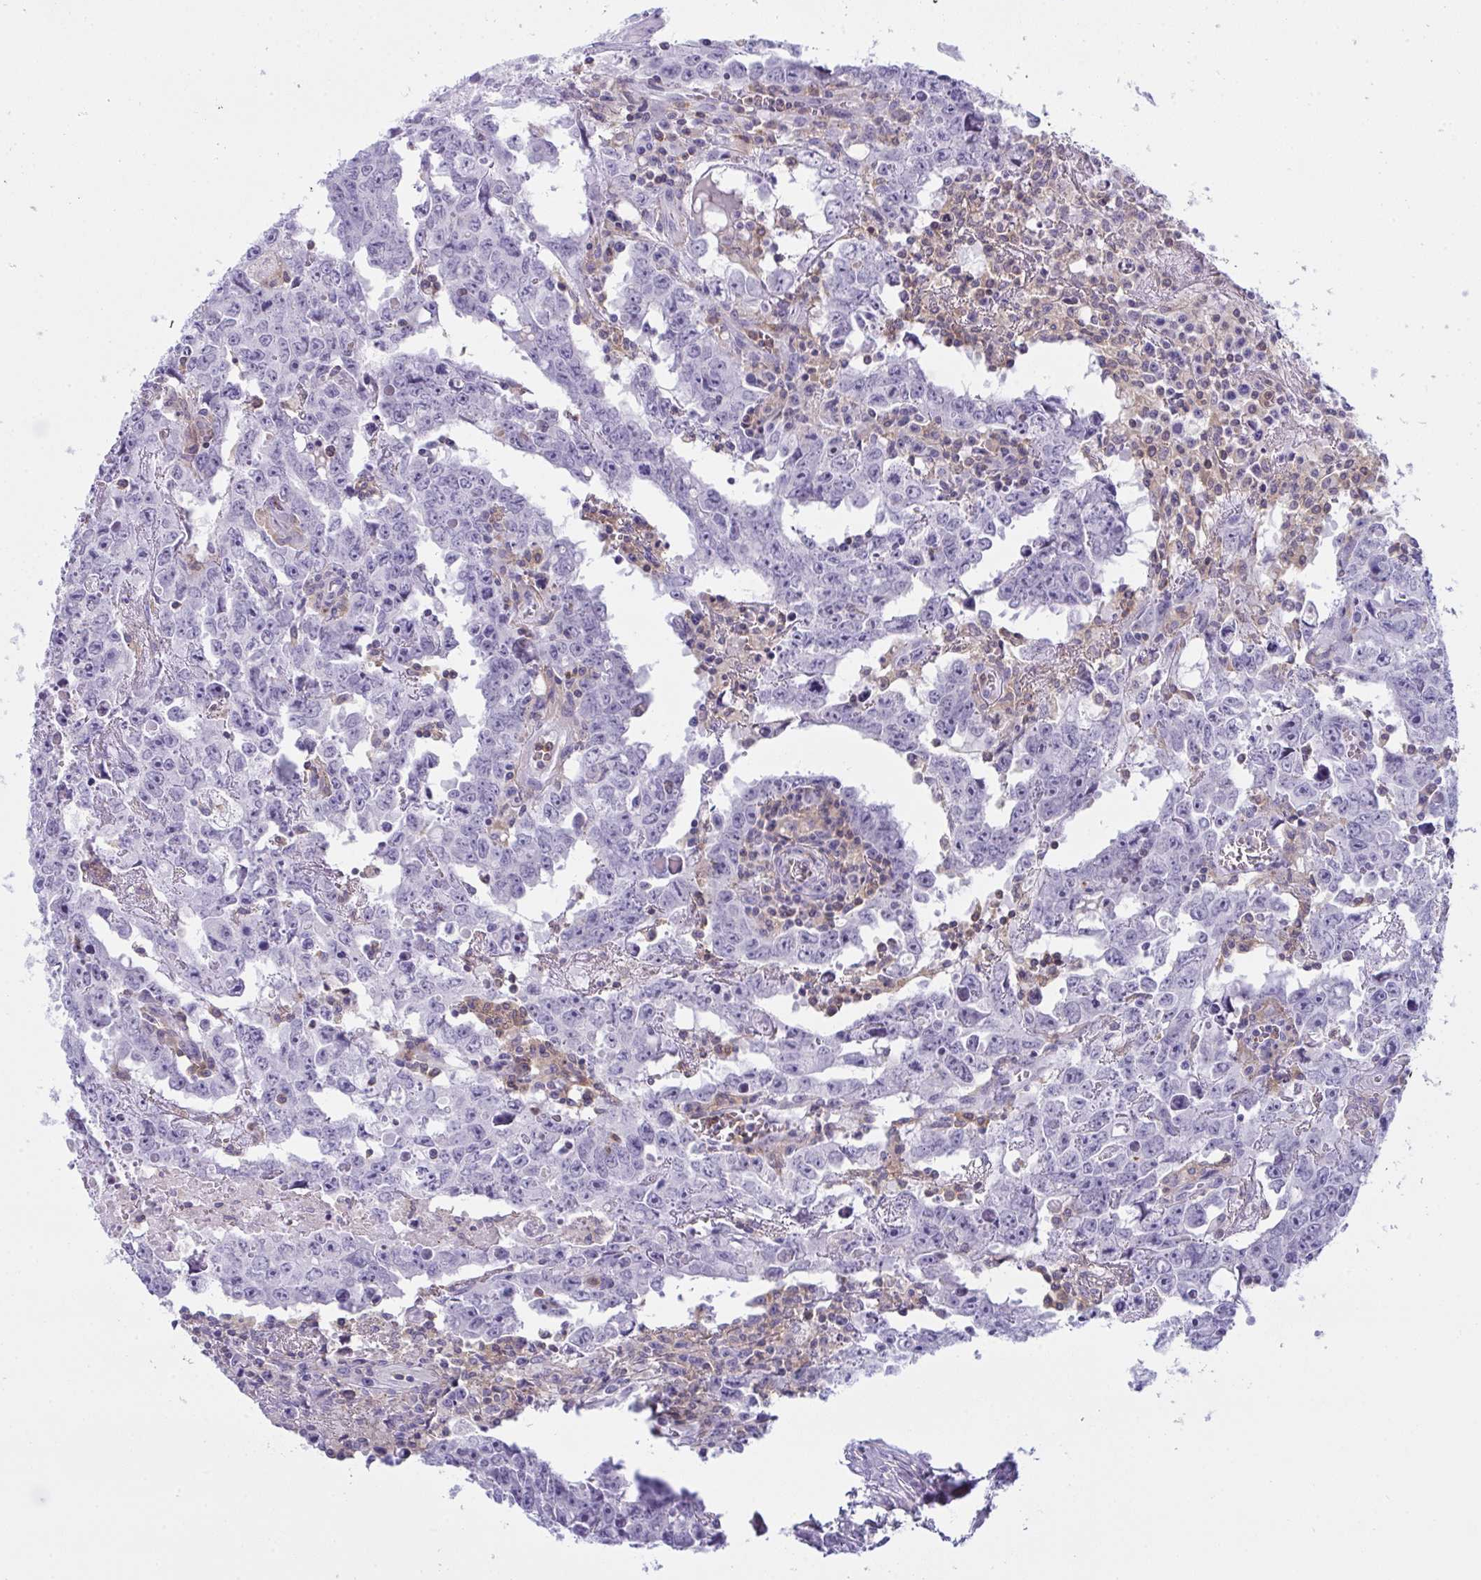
{"staining": {"intensity": "negative", "quantity": "none", "location": "none"}, "tissue": "testis cancer", "cell_type": "Tumor cells", "image_type": "cancer", "snomed": [{"axis": "morphology", "description": "Carcinoma, Embryonal, NOS"}, {"axis": "topography", "description": "Testis"}], "caption": "IHC of embryonal carcinoma (testis) demonstrates no positivity in tumor cells.", "gene": "MYO1F", "patient": {"sex": "male", "age": 22}}